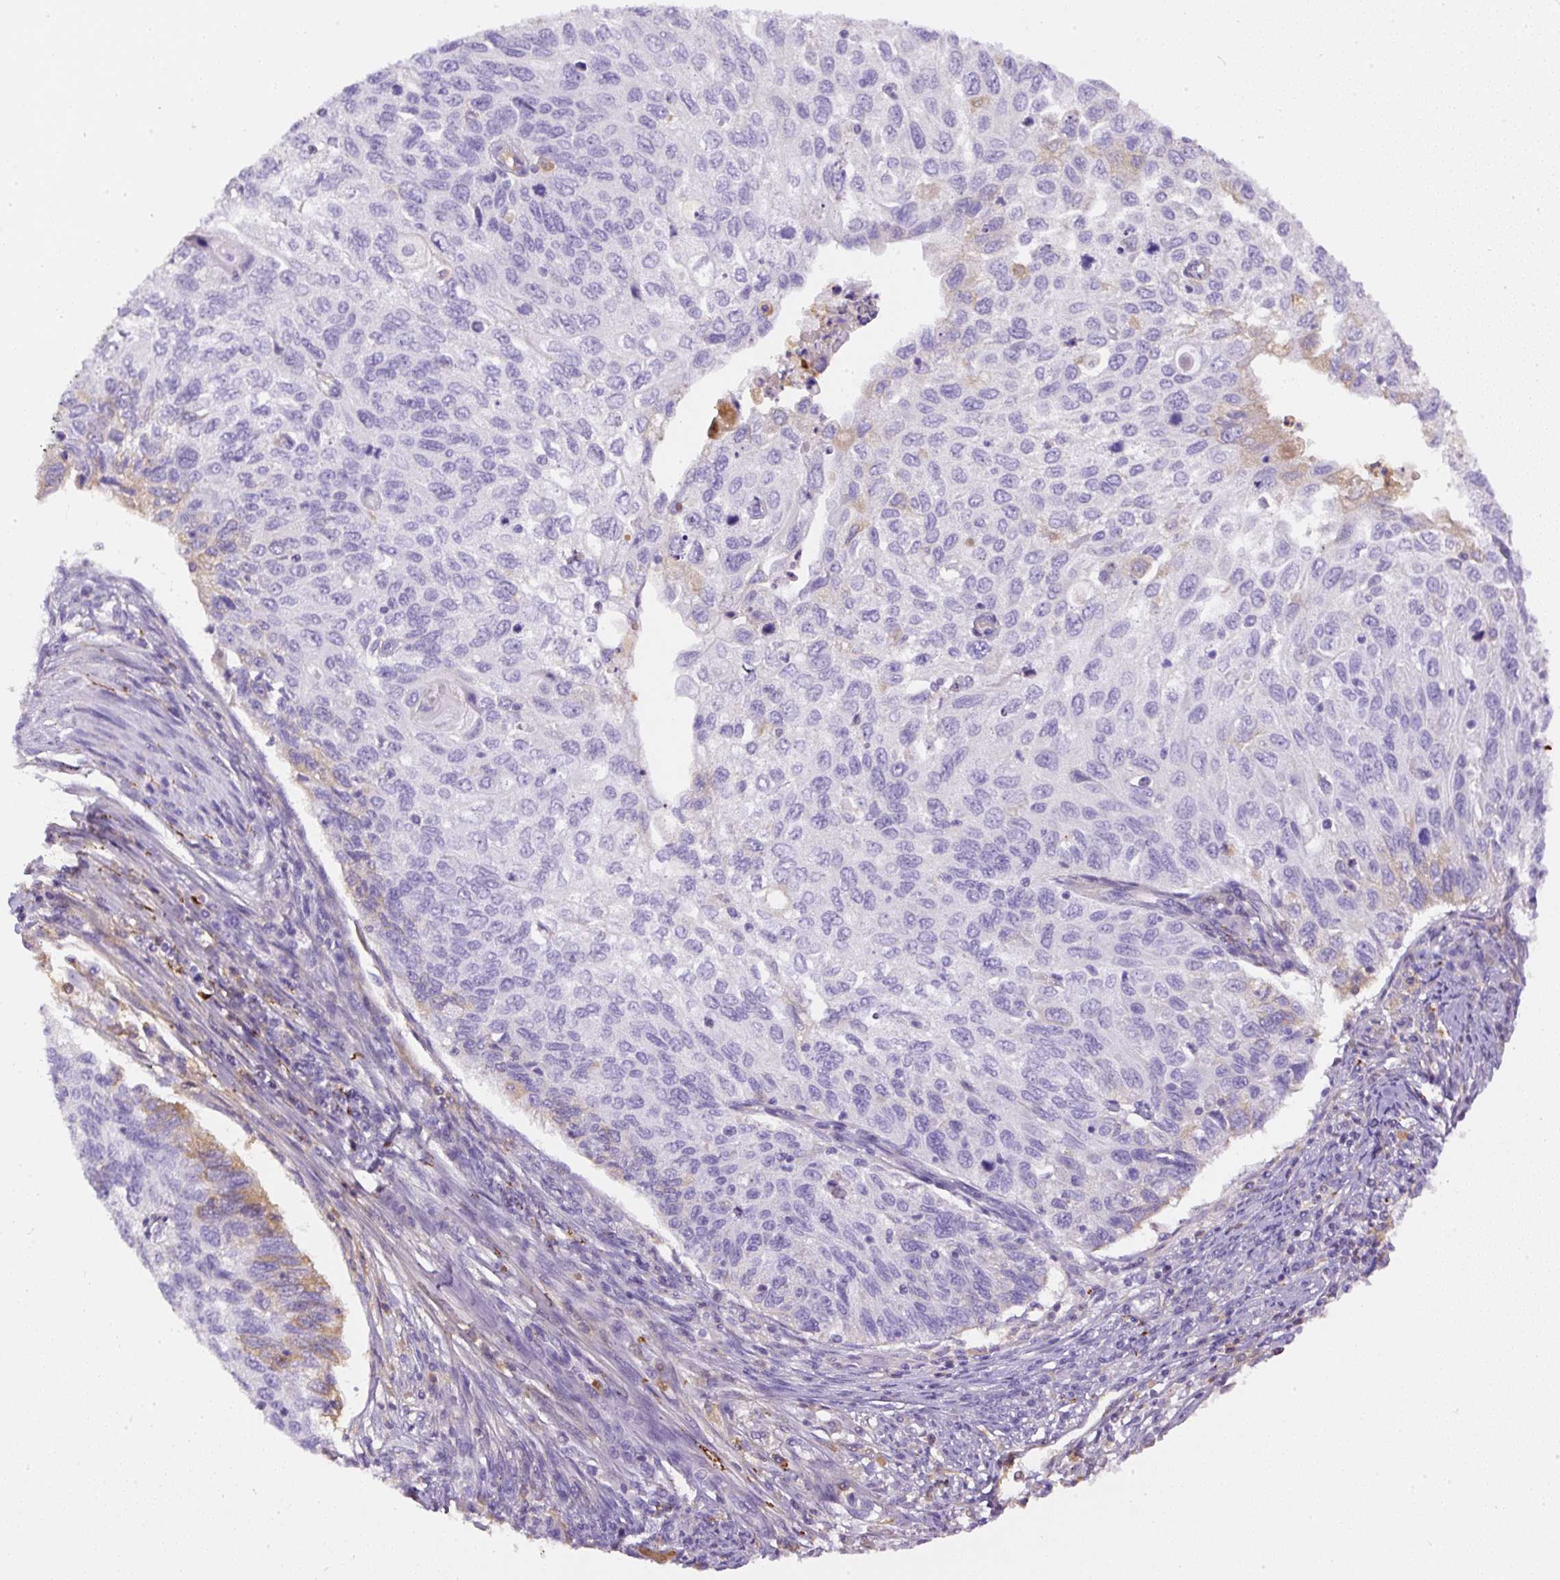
{"staining": {"intensity": "negative", "quantity": "none", "location": "none"}, "tissue": "cervical cancer", "cell_type": "Tumor cells", "image_type": "cancer", "snomed": [{"axis": "morphology", "description": "Squamous cell carcinoma, NOS"}, {"axis": "topography", "description": "Cervix"}], "caption": "A photomicrograph of cervical cancer (squamous cell carcinoma) stained for a protein shows no brown staining in tumor cells. (DAB (3,3'-diaminobenzidine) IHC visualized using brightfield microscopy, high magnification).", "gene": "APCS", "patient": {"sex": "female", "age": 70}}